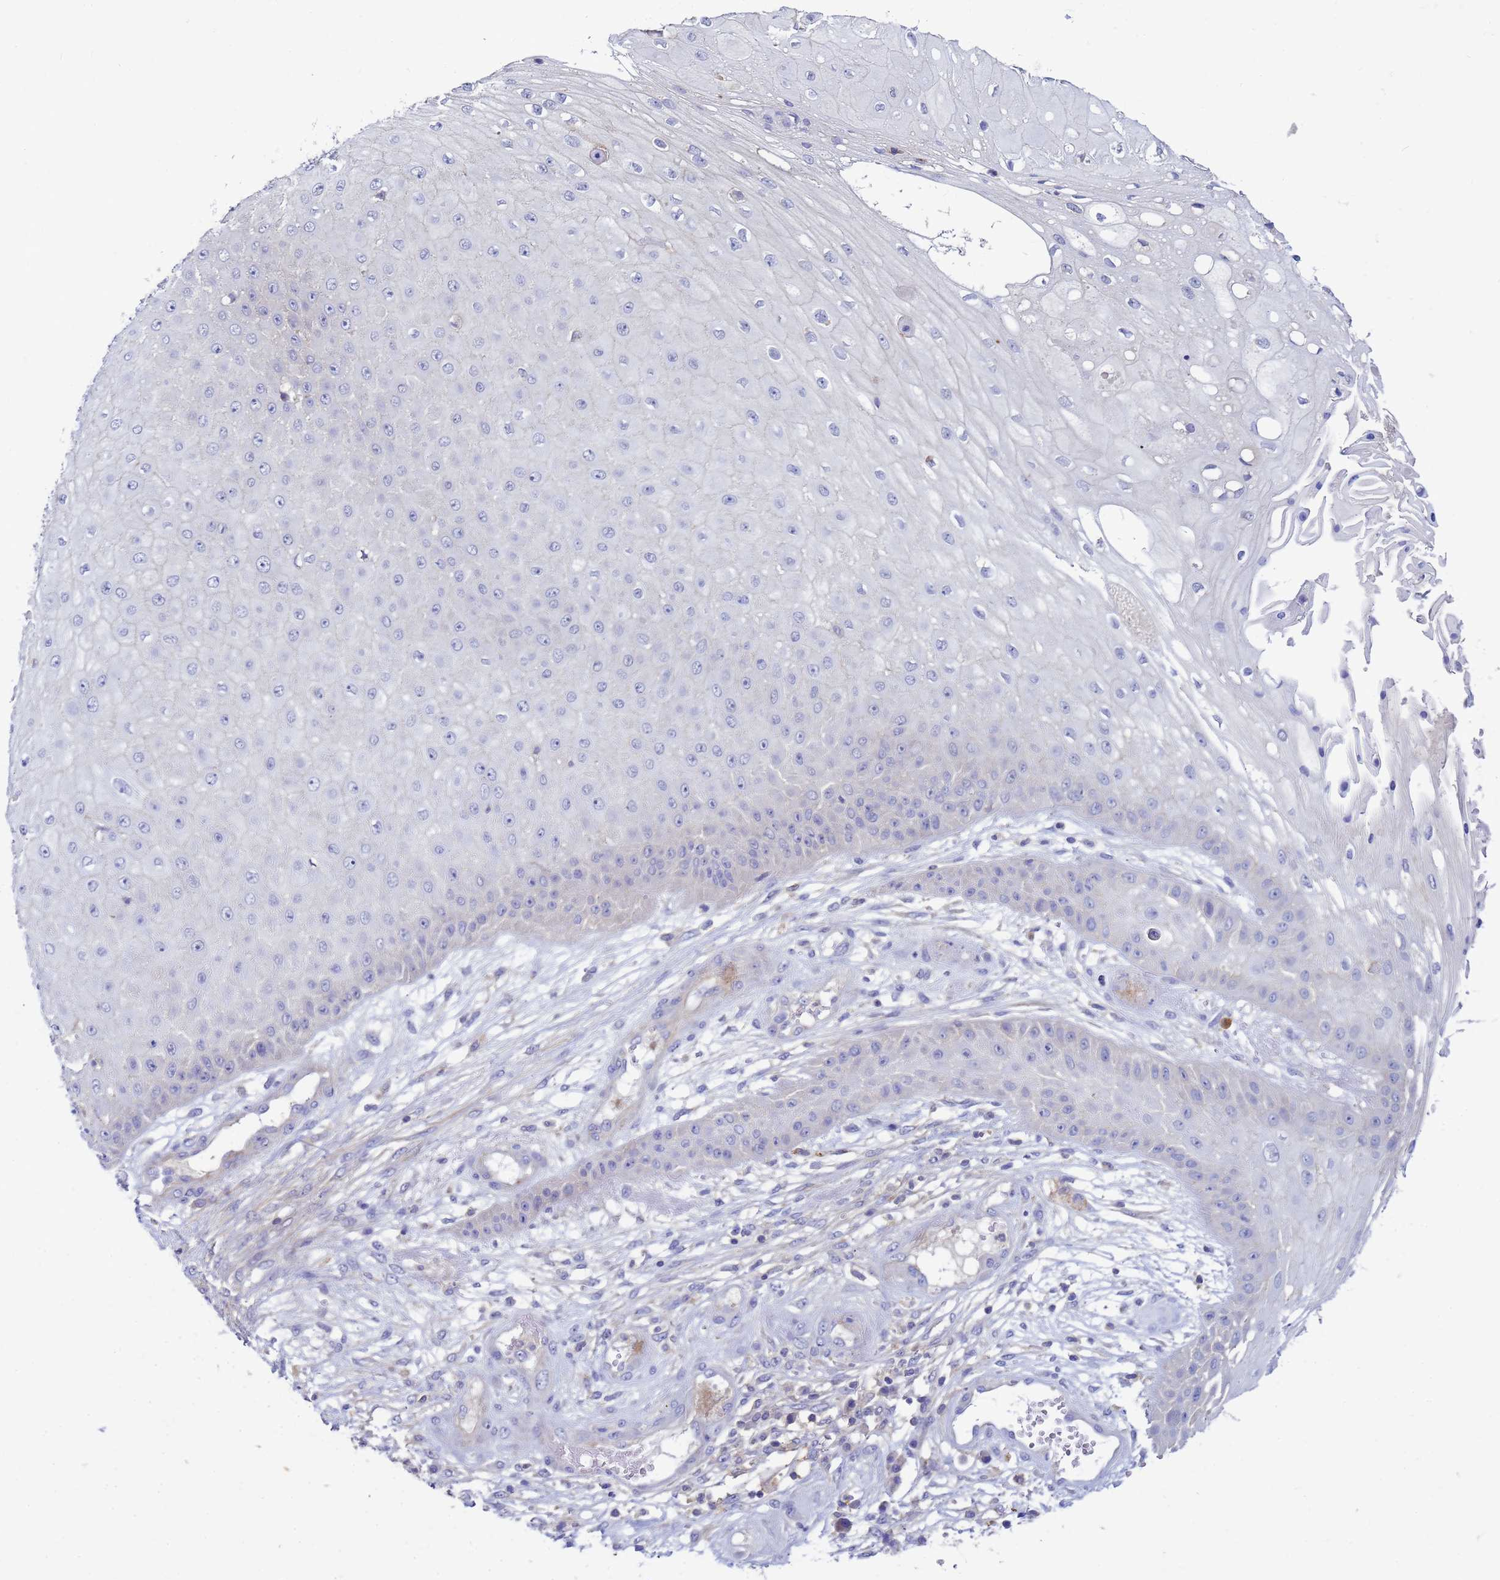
{"staining": {"intensity": "negative", "quantity": "none", "location": "none"}, "tissue": "skin cancer", "cell_type": "Tumor cells", "image_type": "cancer", "snomed": [{"axis": "morphology", "description": "Squamous cell carcinoma, NOS"}, {"axis": "topography", "description": "Skin"}], "caption": "DAB (3,3'-diaminobenzidine) immunohistochemical staining of human skin squamous cell carcinoma exhibits no significant staining in tumor cells. Brightfield microscopy of immunohistochemistry stained with DAB (3,3'-diaminobenzidine) (brown) and hematoxylin (blue), captured at high magnification.", "gene": "KLHL13", "patient": {"sex": "male", "age": 70}}